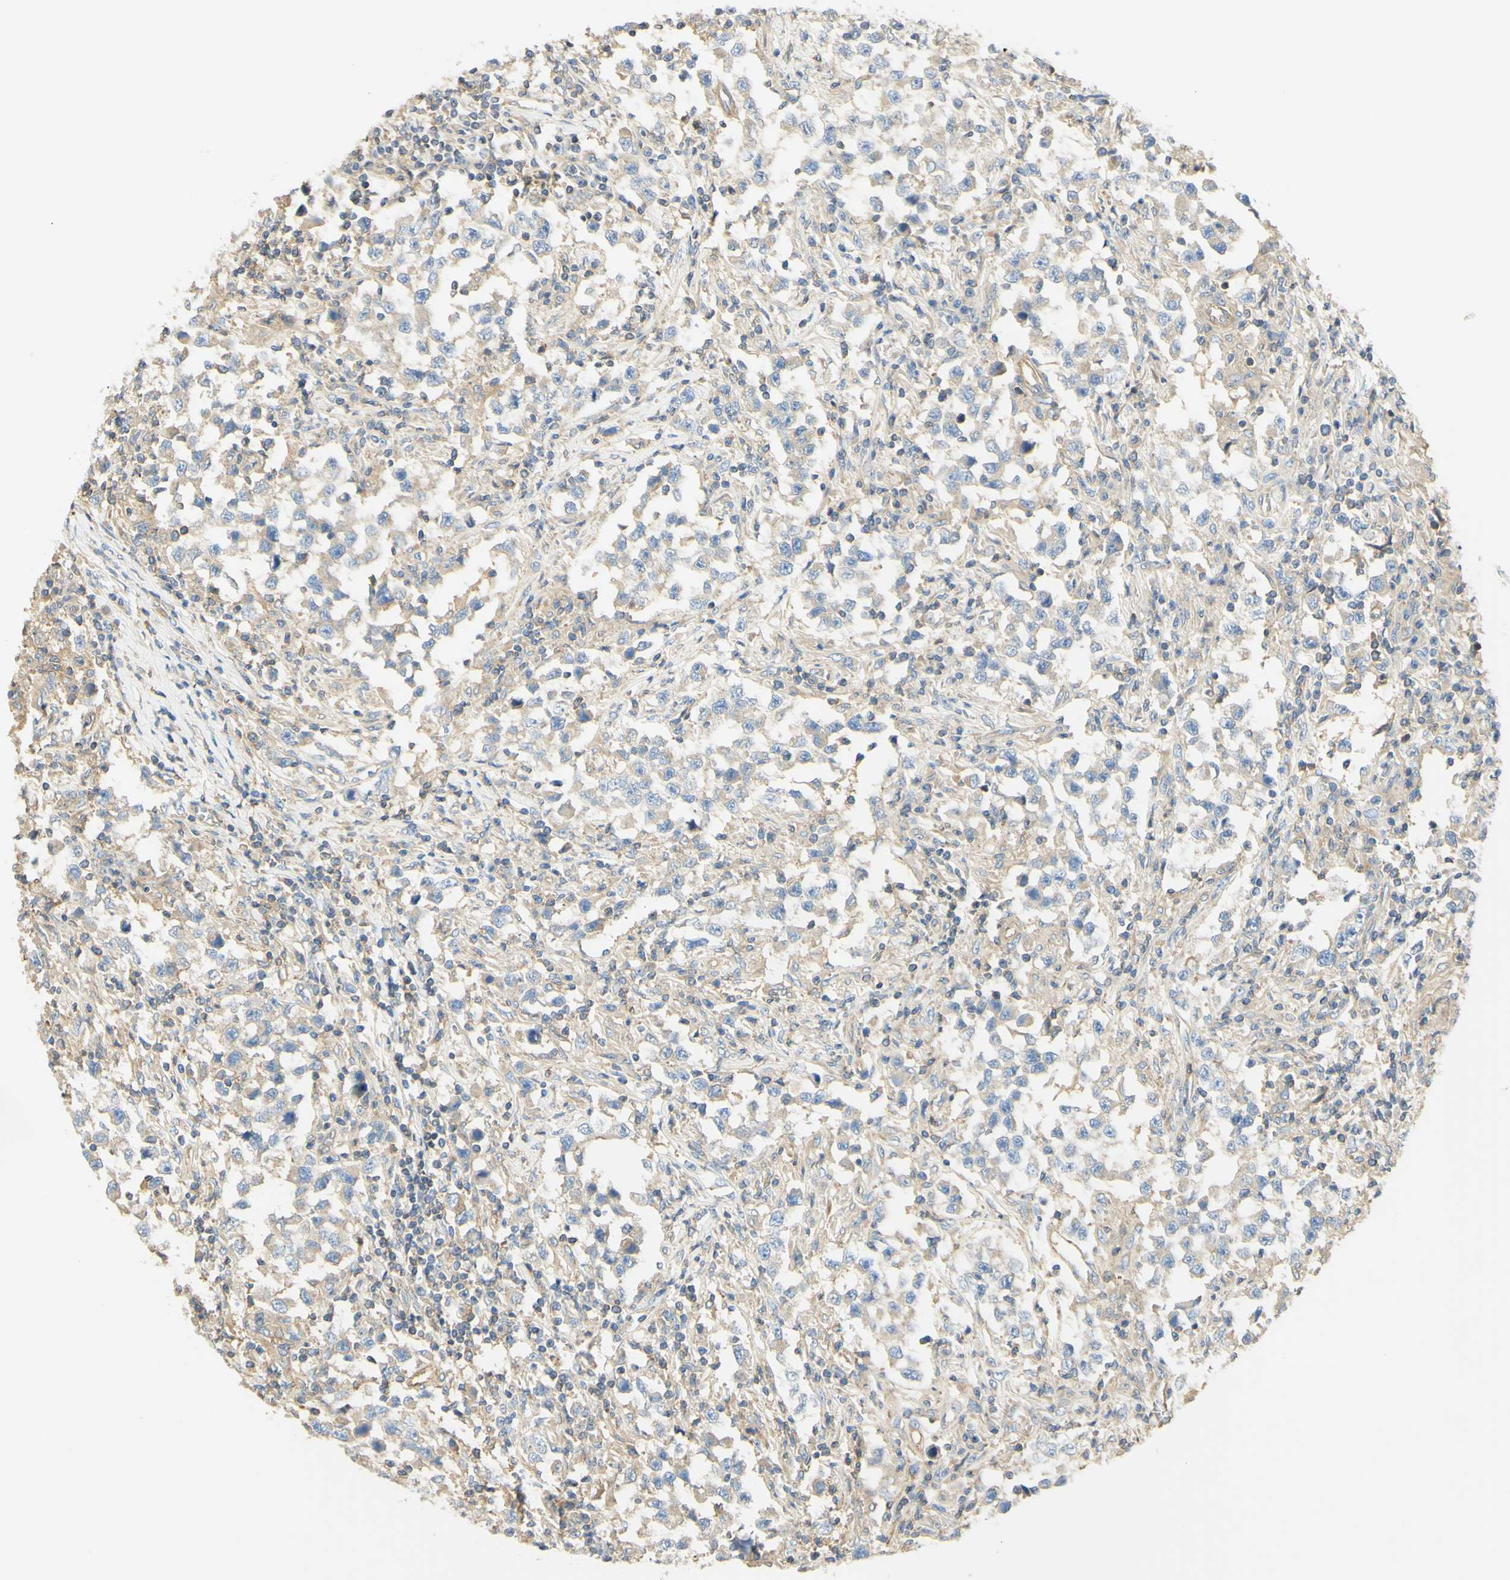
{"staining": {"intensity": "moderate", "quantity": ">75%", "location": "cytoplasmic/membranous"}, "tissue": "testis cancer", "cell_type": "Tumor cells", "image_type": "cancer", "snomed": [{"axis": "morphology", "description": "Carcinoma, Embryonal, NOS"}, {"axis": "topography", "description": "Testis"}], "caption": "The histopathology image displays staining of testis cancer, revealing moderate cytoplasmic/membranous protein staining (brown color) within tumor cells.", "gene": "IKBKG", "patient": {"sex": "male", "age": 21}}